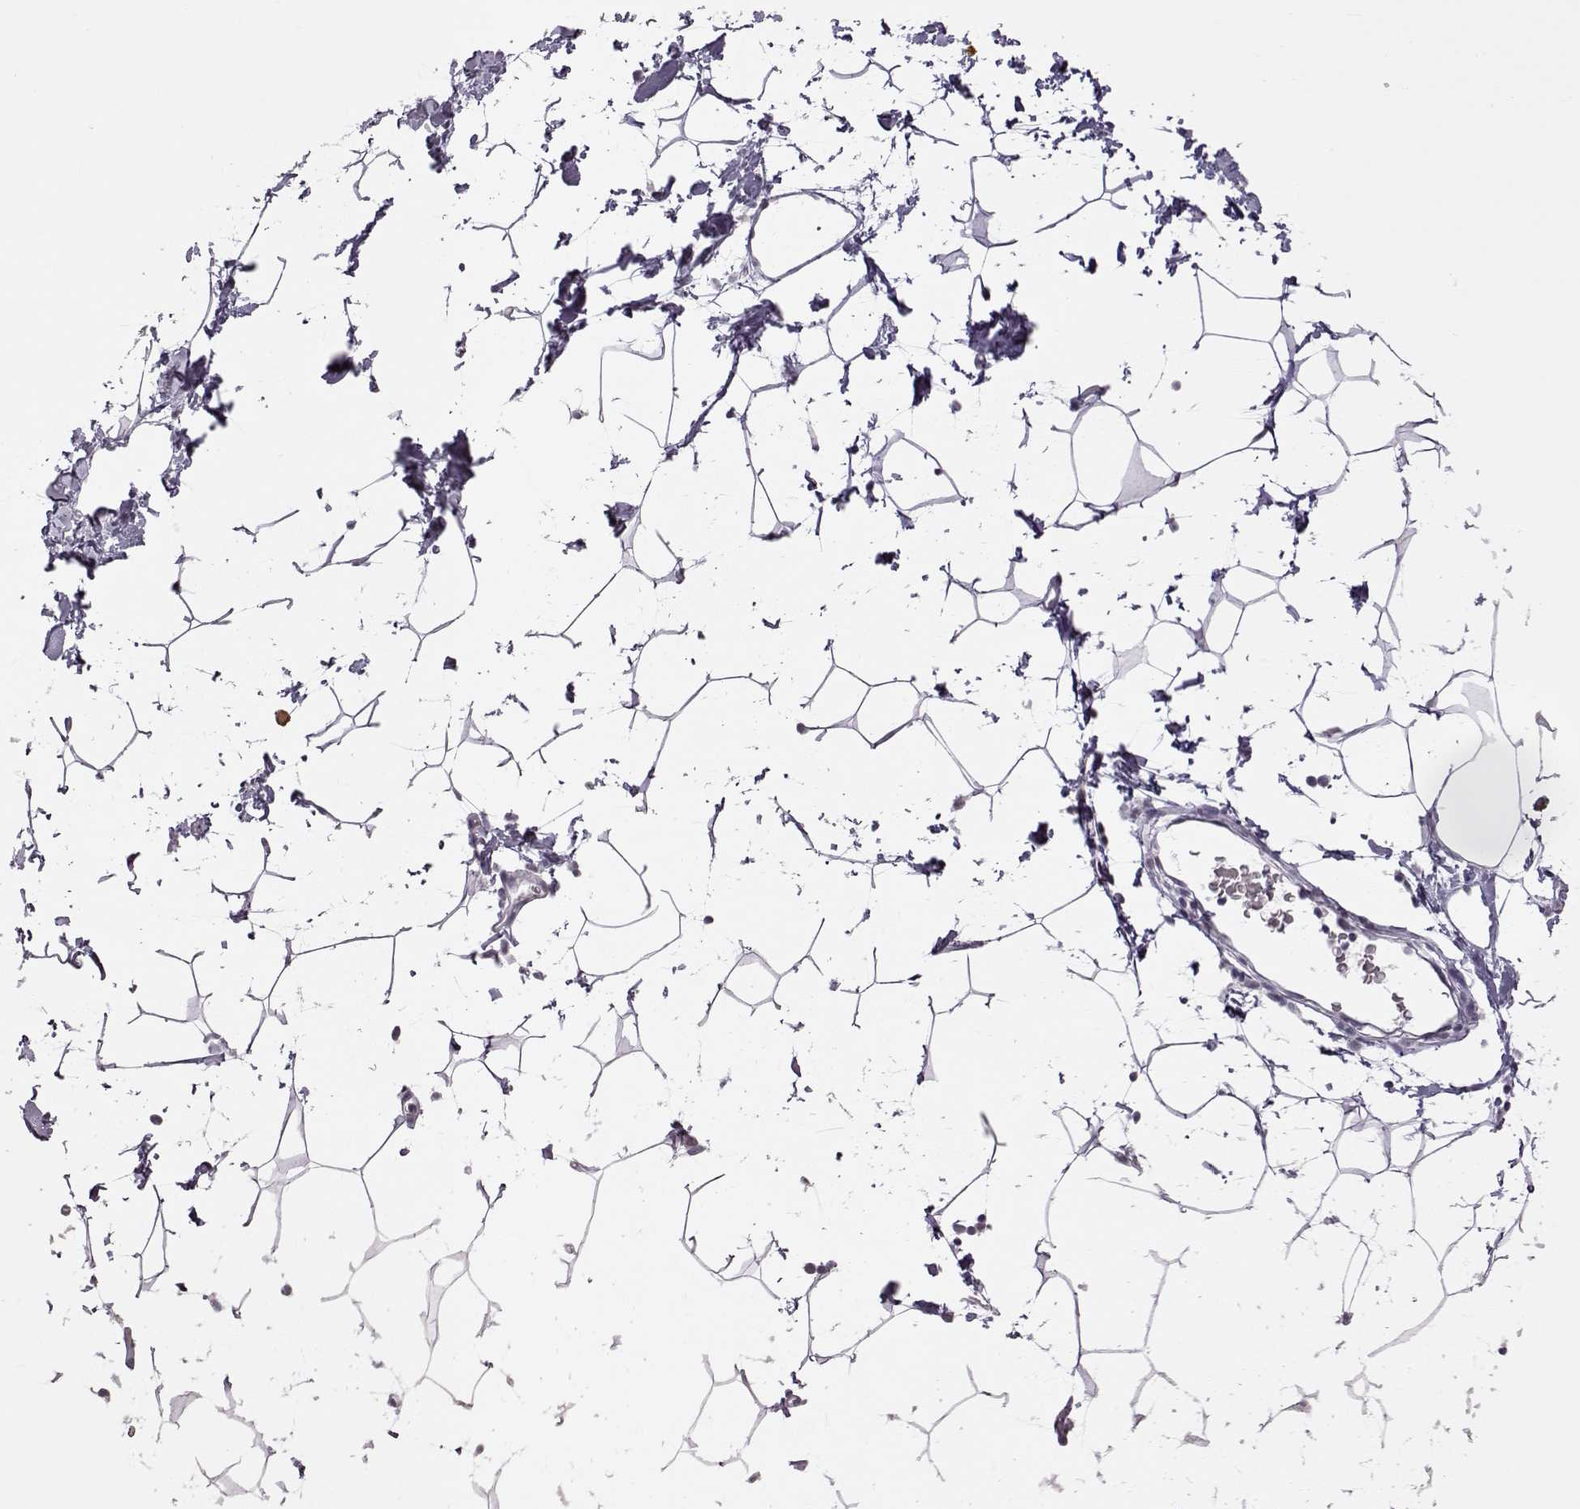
{"staining": {"intensity": "negative", "quantity": "none", "location": "none"}, "tissue": "breast", "cell_type": "Adipocytes", "image_type": "normal", "snomed": [{"axis": "morphology", "description": "Normal tissue, NOS"}, {"axis": "topography", "description": "Breast"}], "caption": "Breast was stained to show a protein in brown. There is no significant staining in adipocytes.", "gene": "VGF", "patient": {"sex": "female", "age": 32}}